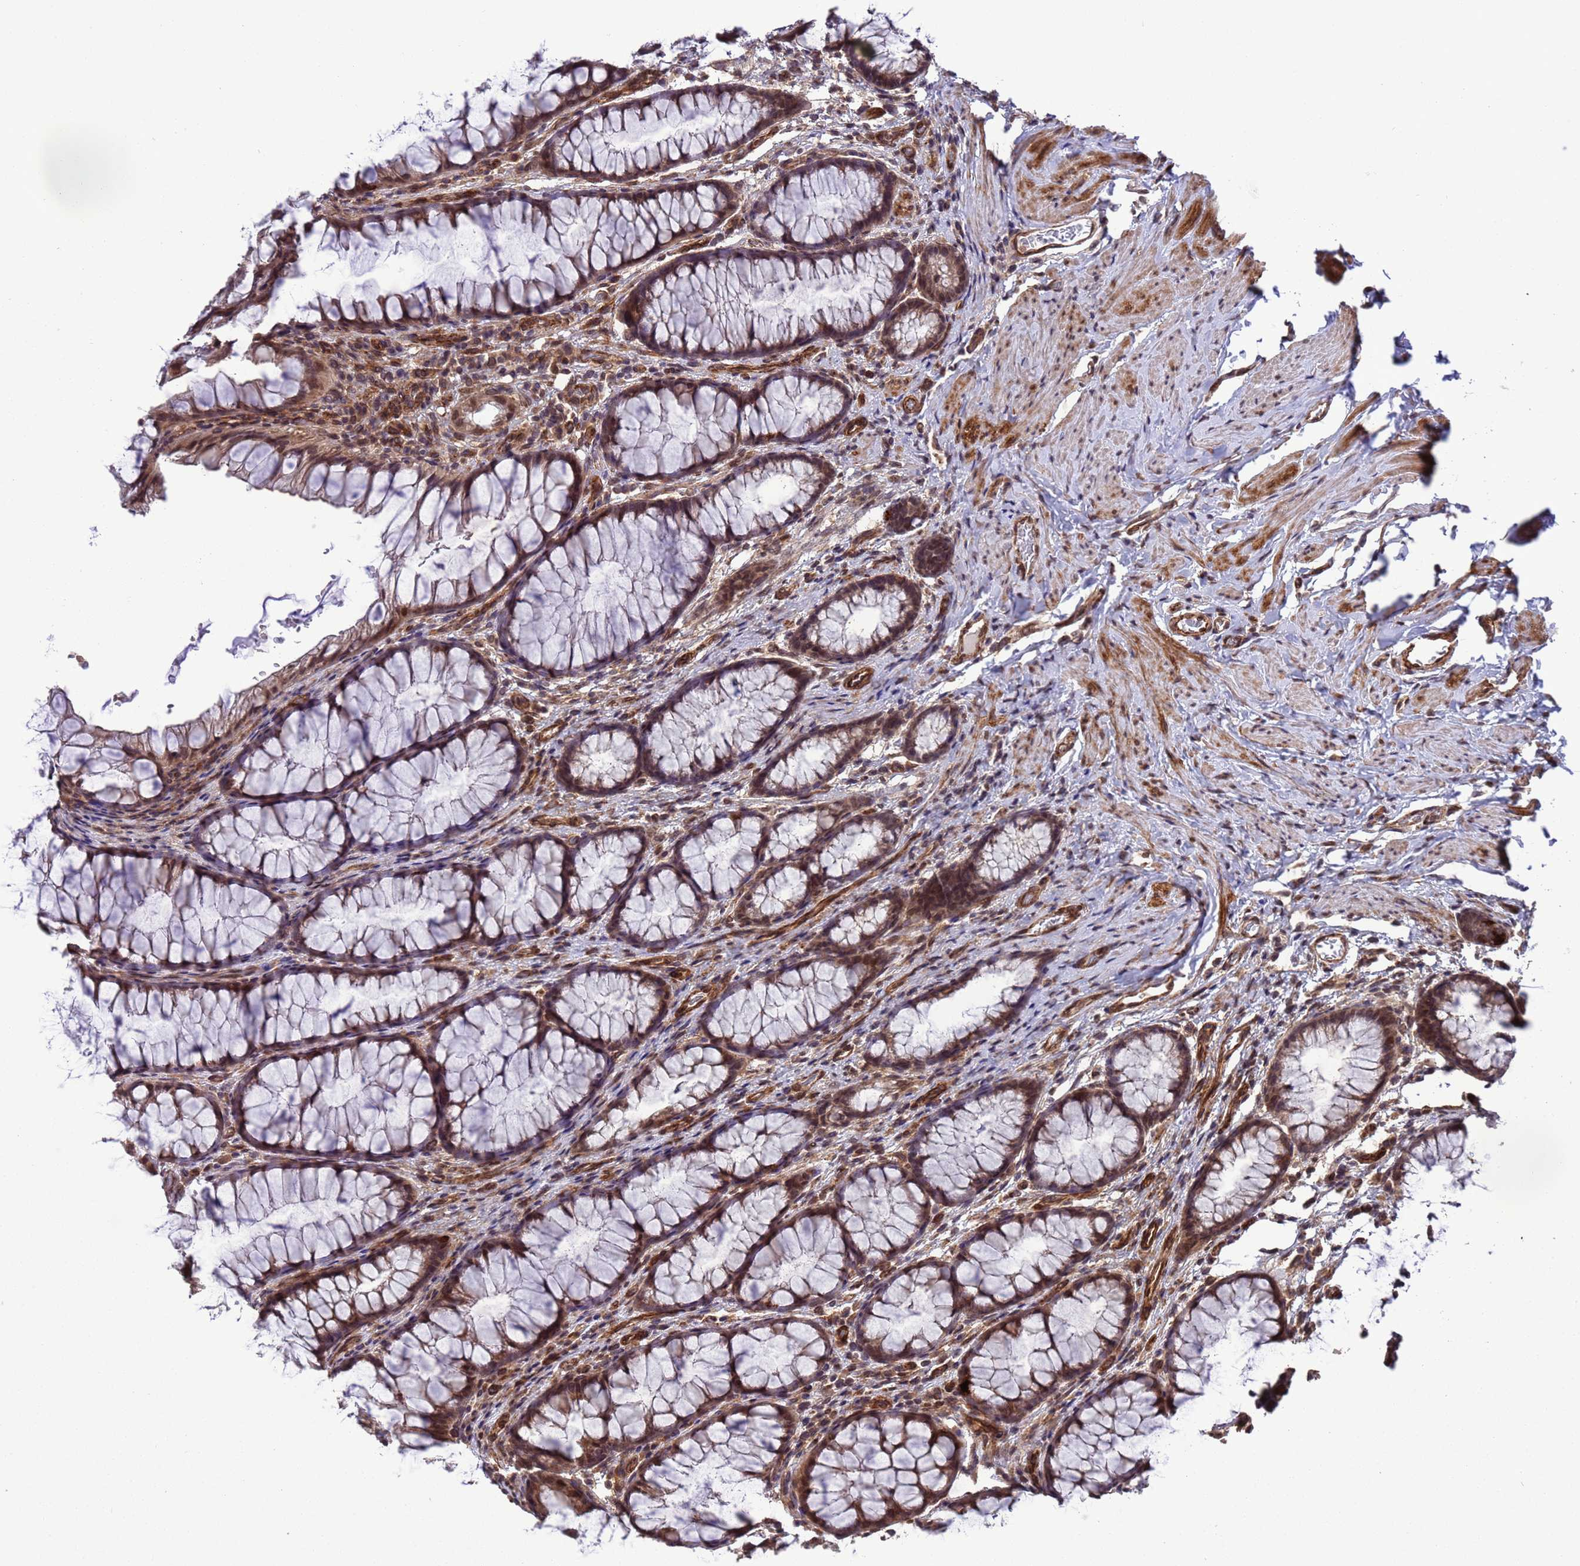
{"staining": {"intensity": "moderate", "quantity": ">75%", "location": "cytoplasmic/membranous,nuclear"}, "tissue": "colon", "cell_type": "Endothelial cells", "image_type": "normal", "snomed": [{"axis": "morphology", "description": "Normal tissue, NOS"}, {"axis": "topography", "description": "Colon"}], "caption": "Protein expression analysis of unremarkable human colon reveals moderate cytoplasmic/membranous,nuclear positivity in about >75% of endothelial cells. (Stains: DAB (3,3'-diaminobenzidine) in brown, nuclei in blue, Microscopy: brightfield microscopy at high magnification).", "gene": "VSTM4", "patient": {"sex": "female", "age": 62}}